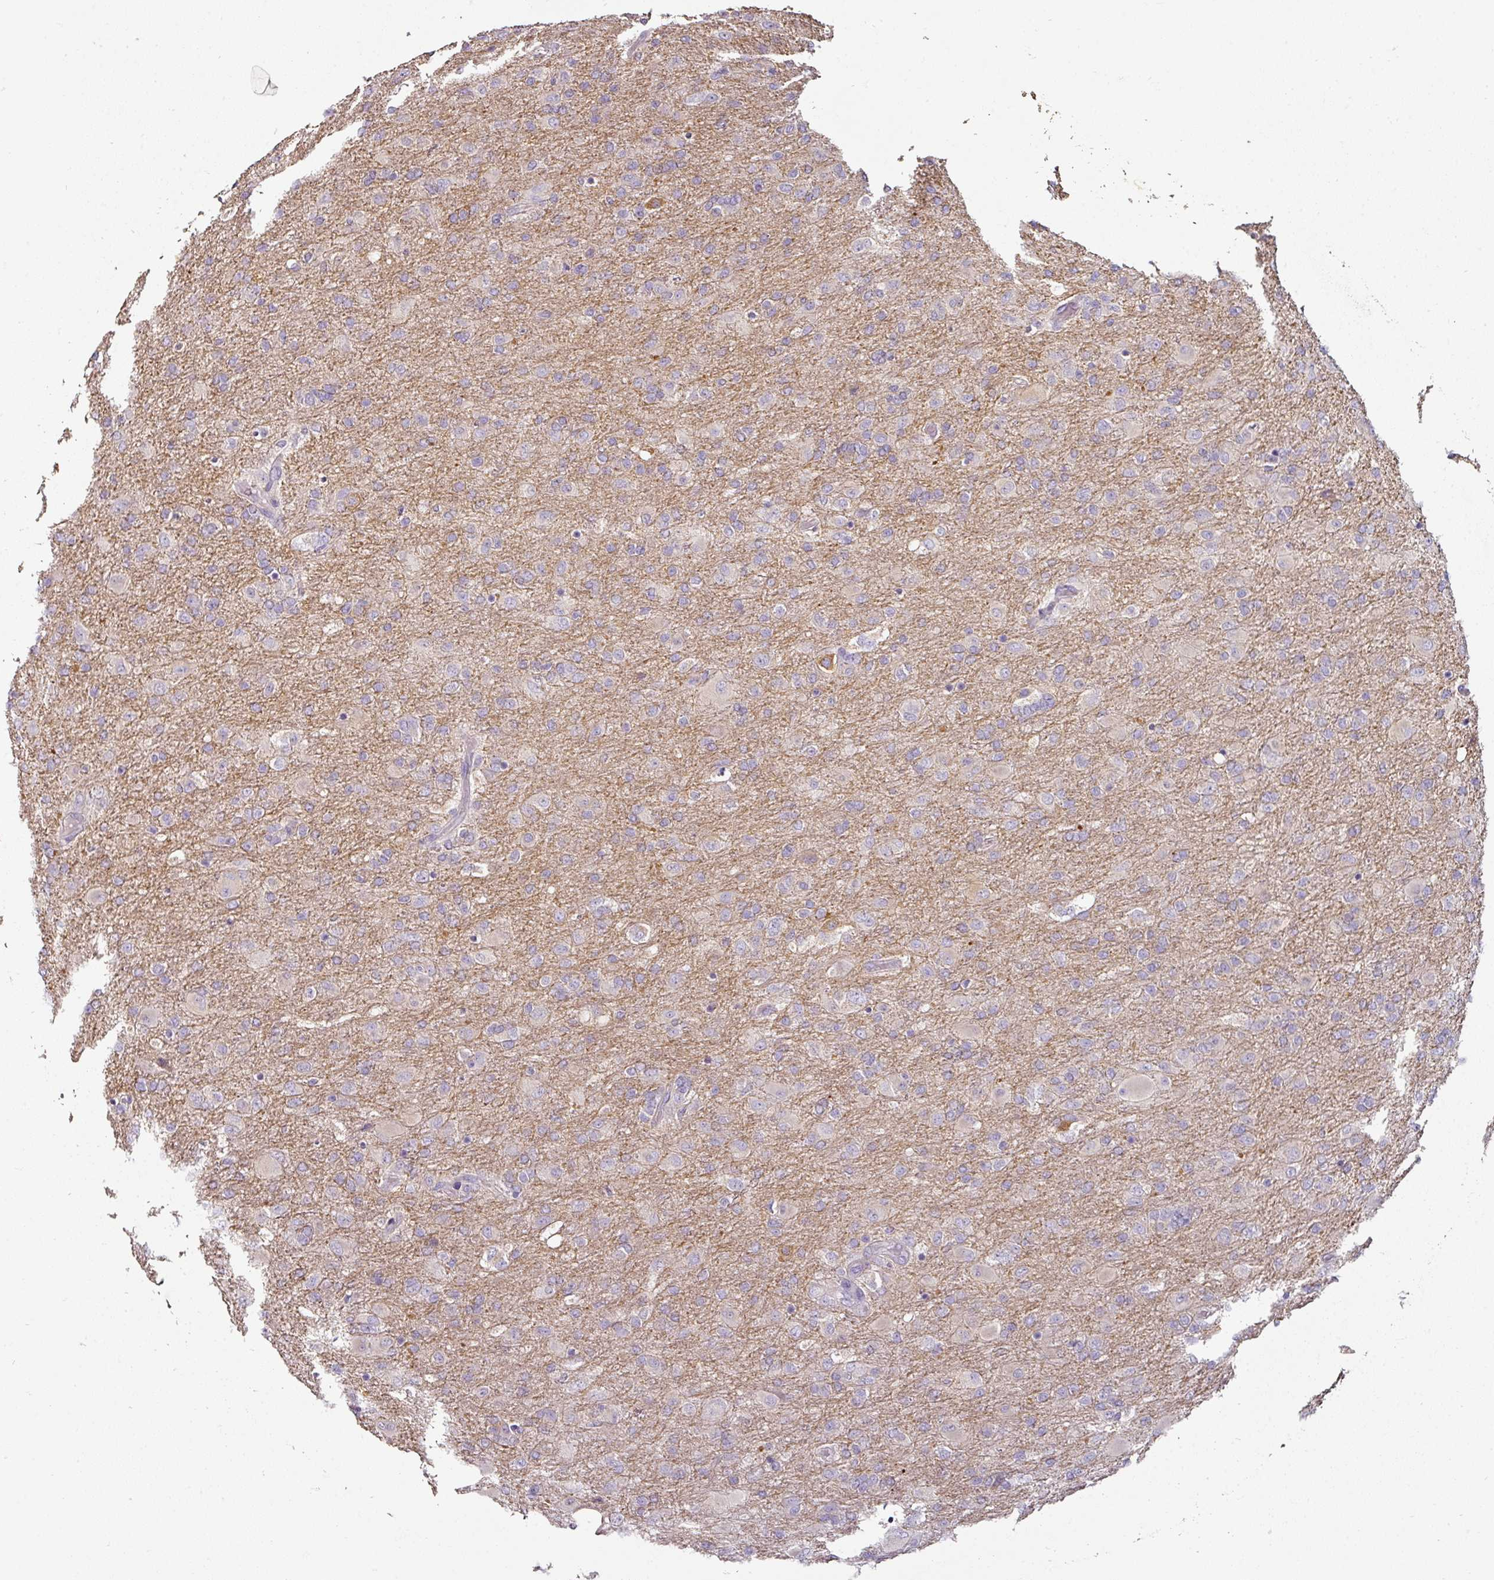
{"staining": {"intensity": "negative", "quantity": "none", "location": "none"}, "tissue": "glioma", "cell_type": "Tumor cells", "image_type": "cancer", "snomed": [{"axis": "morphology", "description": "Glioma, malignant, Low grade"}, {"axis": "topography", "description": "Brain"}], "caption": "DAB (3,3'-diaminobenzidine) immunohistochemical staining of malignant glioma (low-grade) displays no significant expression in tumor cells.", "gene": "CAP2", "patient": {"sex": "male", "age": 65}}